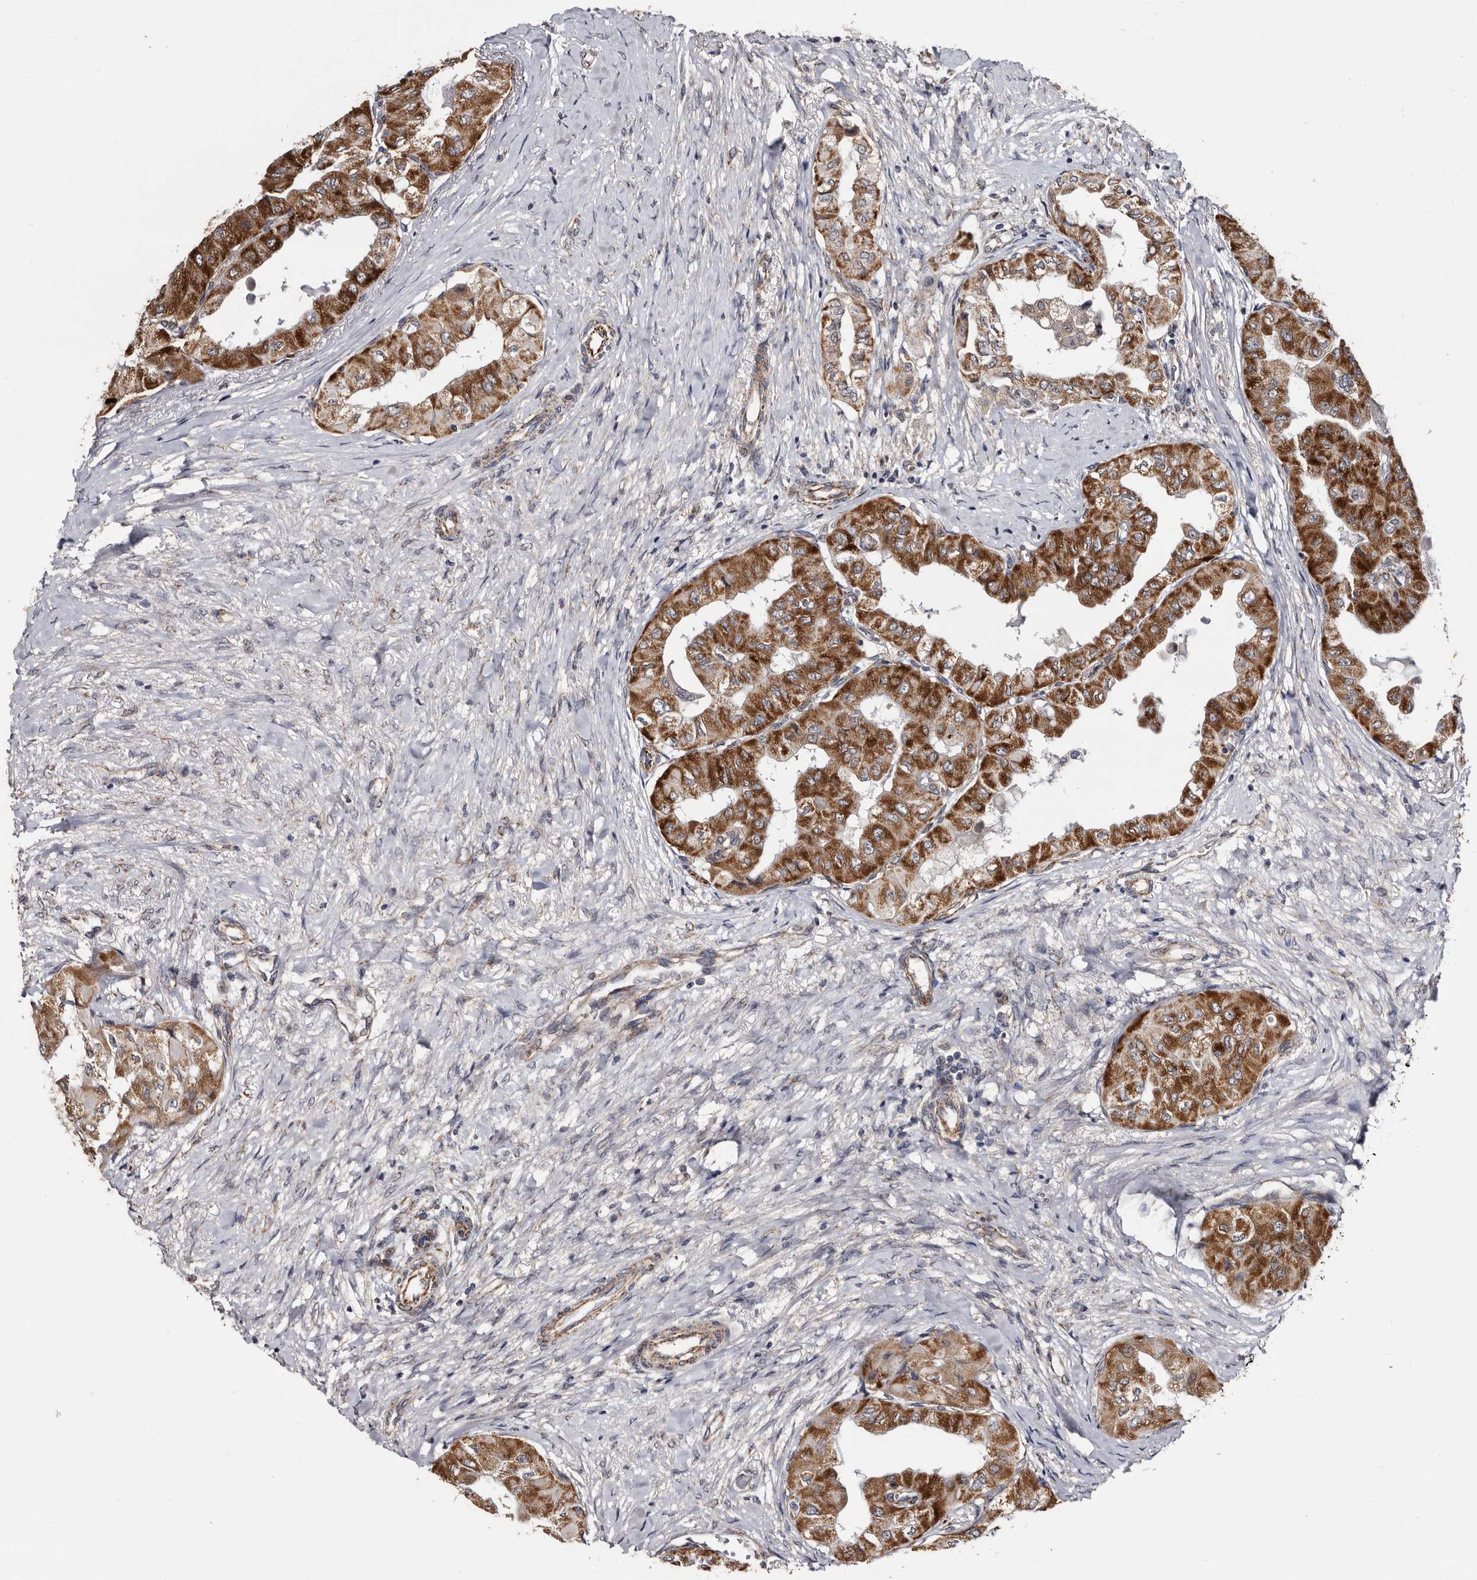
{"staining": {"intensity": "strong", "quantity": ">75%", "location": "cytoplasmic/membranous"}, "tissue": "thyroid cancer", "cell_type": "Tumor cells", "image_type": "cancer", "snomed": [{"axis": "morphology", "description": "Papillary adenocarcinoma, NOS"}, {"axis": "topography", "description": "Thyroid gland"}], "caption": "High-magnification brightfield microscopy of thyroid cancer (papillary adenocarcinoma) stained with DAB (brown) and counterstained with hematoxylin (blue). tumor cells exhibit strong cytoplasmic/membranous staining is present in approximately>75% of cells.", "gene": "ARMCX2", "patient": {"sex": "female", "age": 59}}